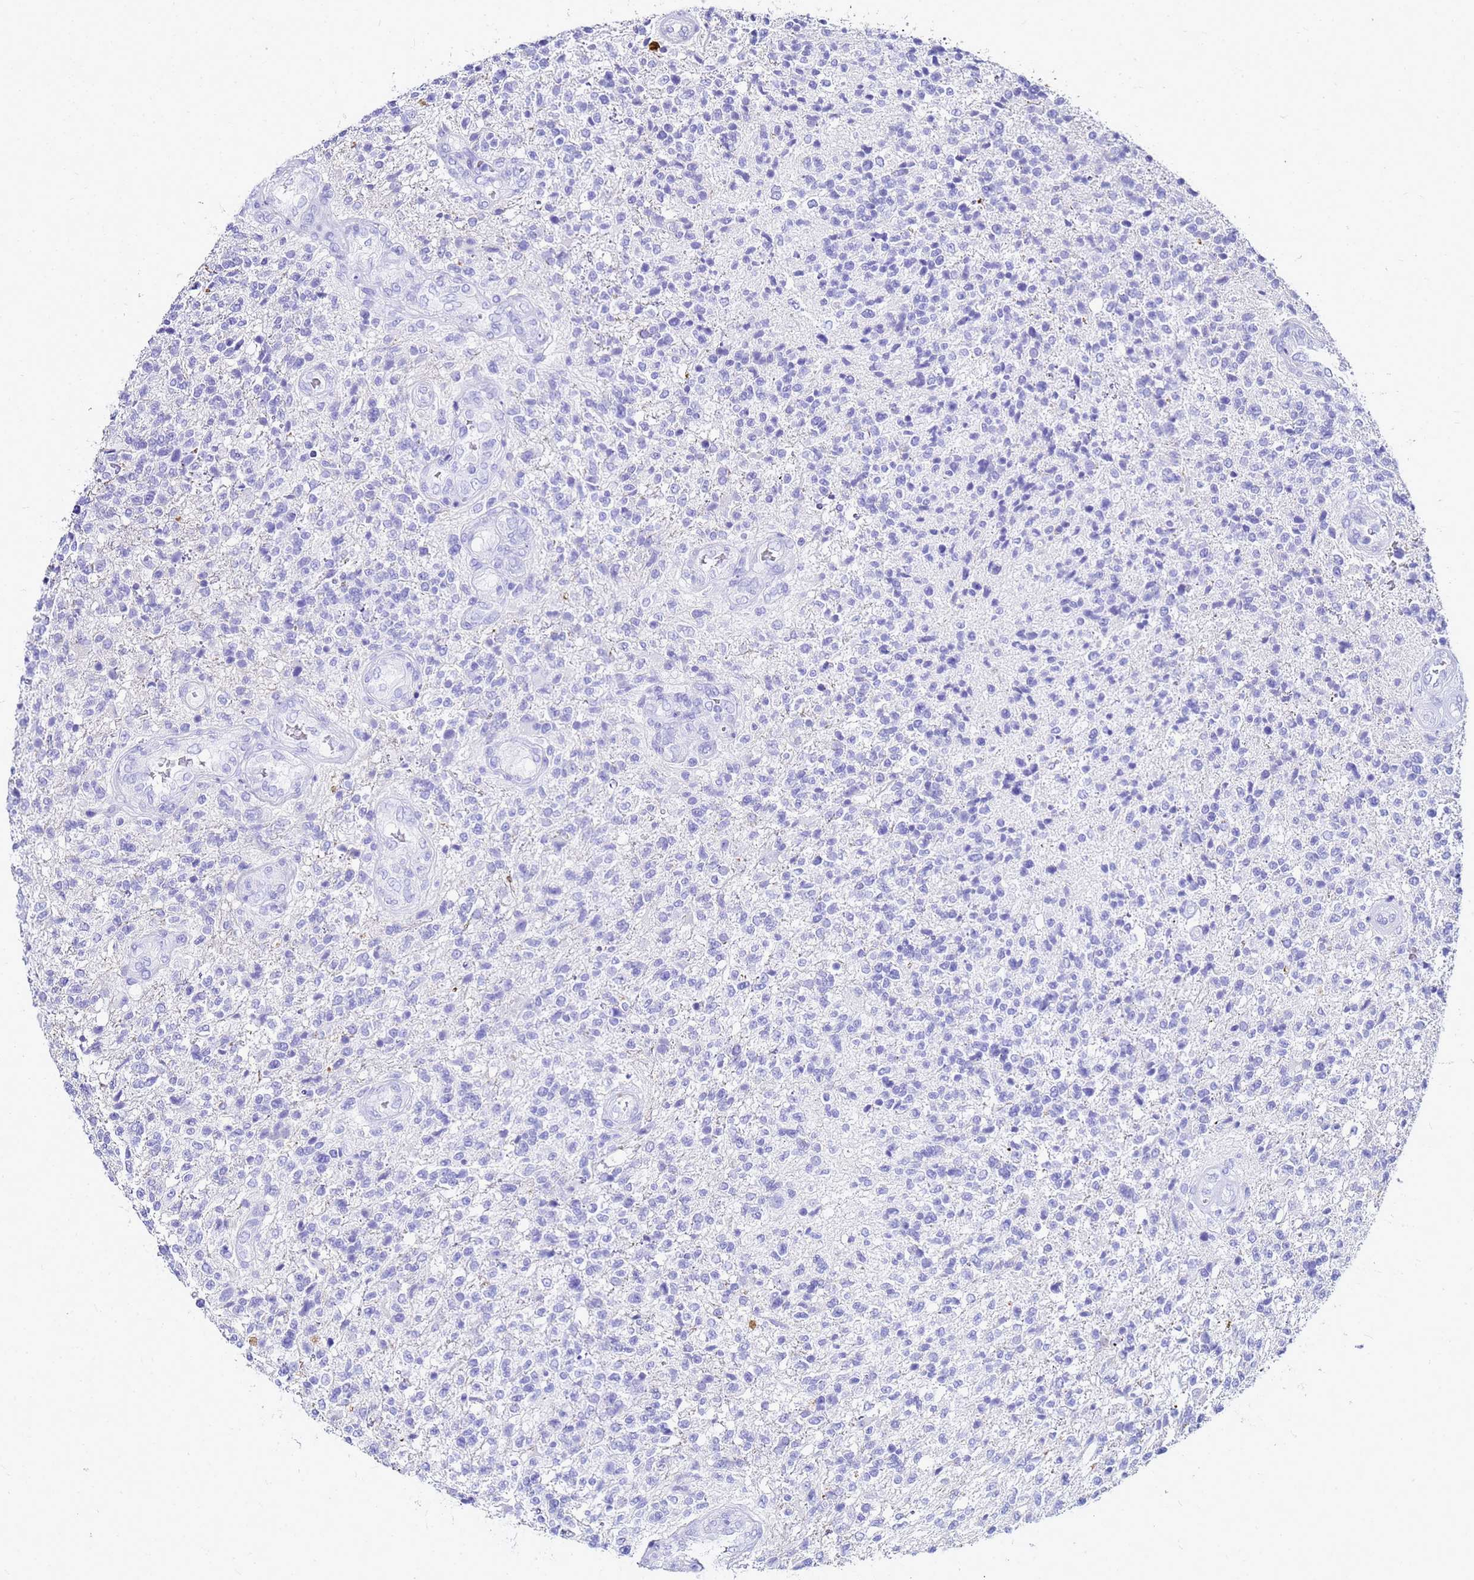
{"staining": {"intensity": "negative", "quantity": "none", "location": "none"}, "tissue": "glioma", "cell_type": "Tumor cells", "image_type": "cancer", "snomed": [{"axis": "morphology", "description": "Glioma, malignant, High grade"}, {"axis": "topography", "description": "Brain"}], "caption": "Immunohistochemistry (IHC) of human glioma displays no expression in tumor cells.", "gene": "CKB", "patient": {"sex": "male", "age": 56}}